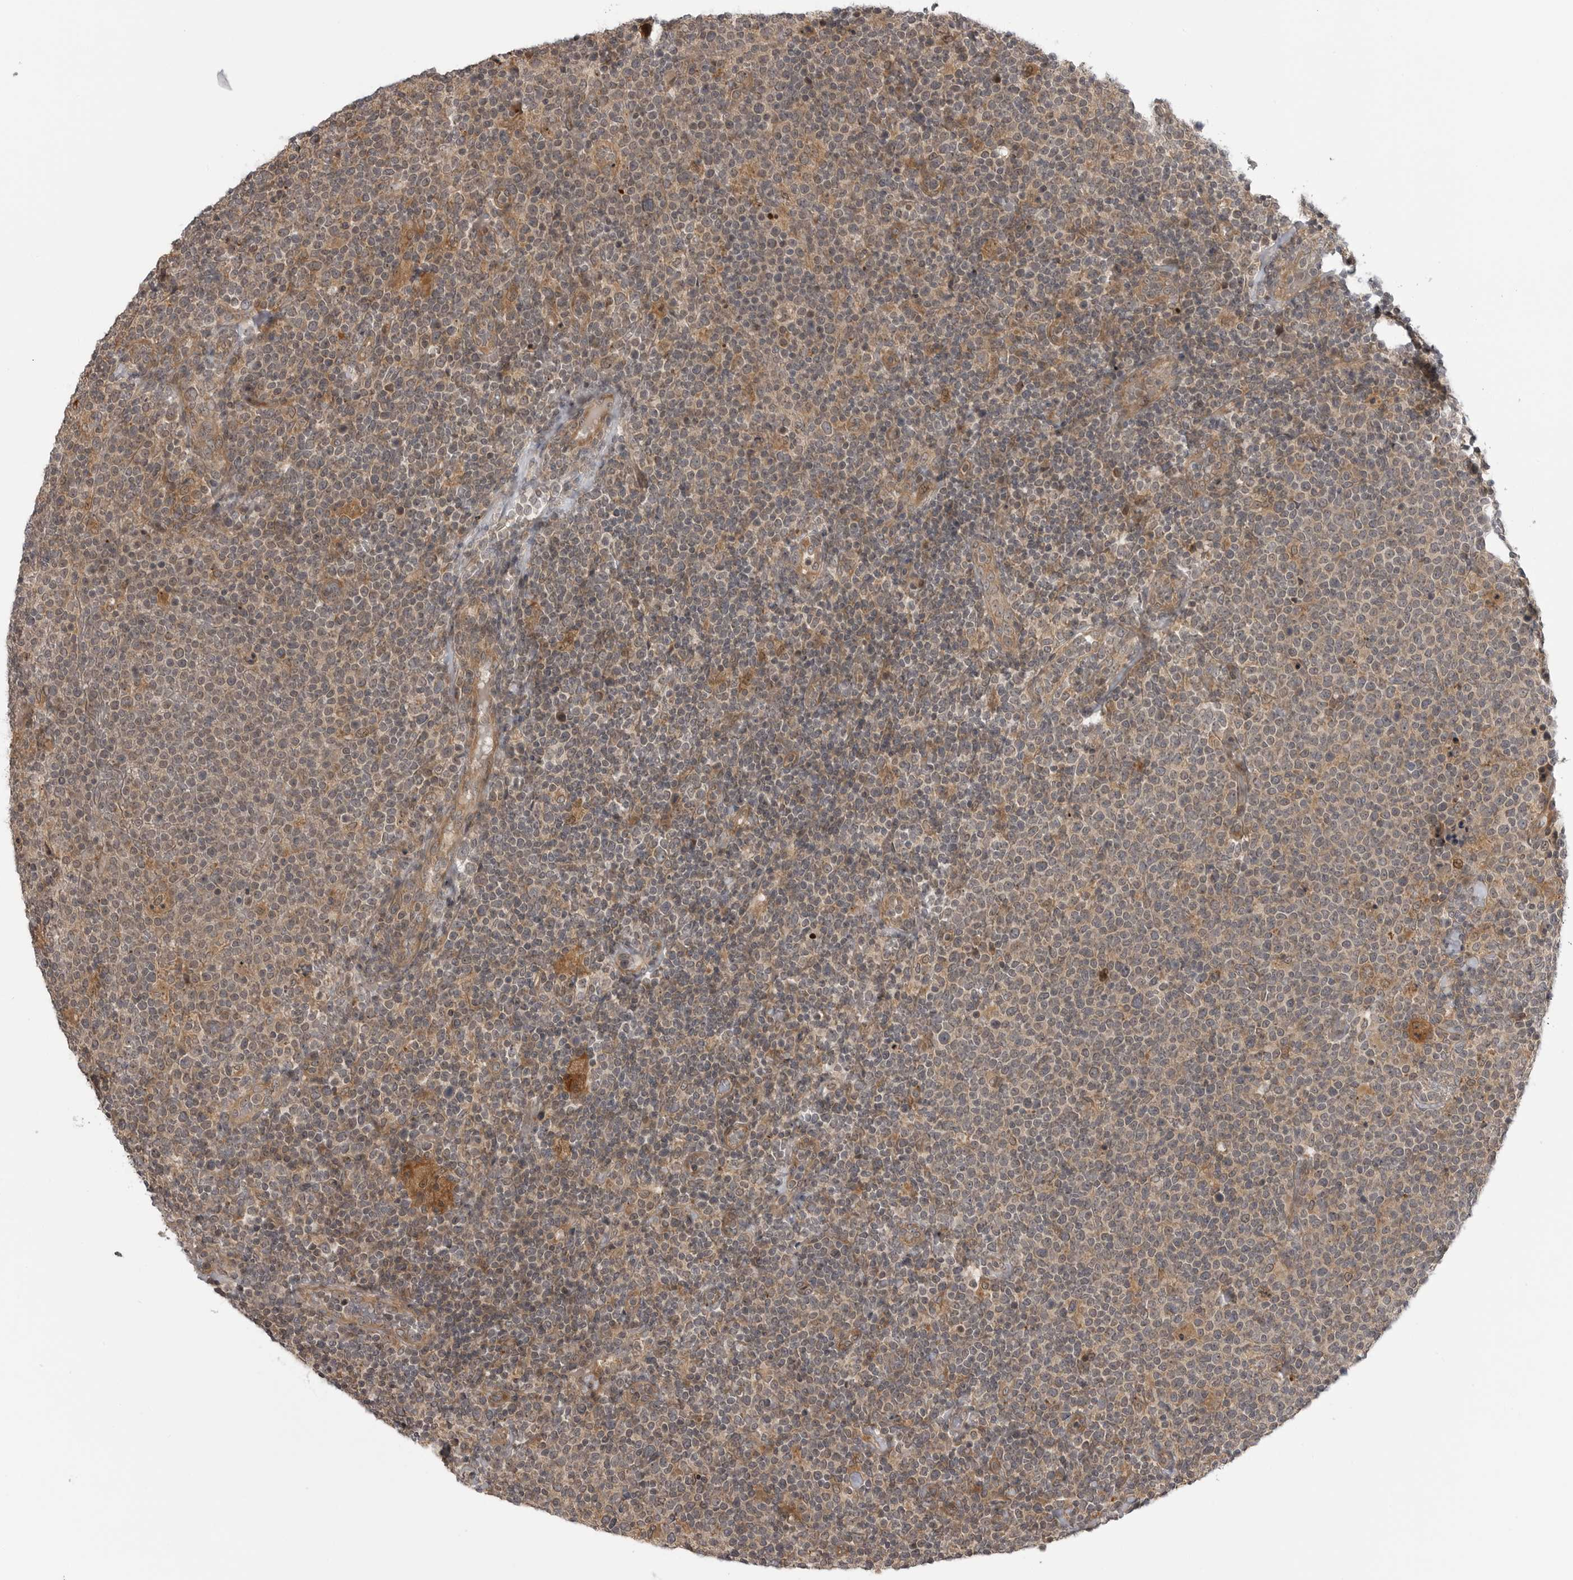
{"staining": {"intensity": "weak", "quantity": "<25%", "location": "cytoplasmic/membranous"}, "tissue": "lymphoma", "cell_type": "Tumor cells", "image_type": "cancer", "snomed": [{"axis": "morphology", "description": "Malignant lymphoma, non-Hodgkin's type, High grade"}, {"axis": "topography", "description": "Lymph node"}], "caption": "There is no significant staining in tumor cells of malignant lymphoma, non-Hodgkin's type (high-grade).", "gene": "LRRC45", "patient": {"sex": "male", "age": 61}}